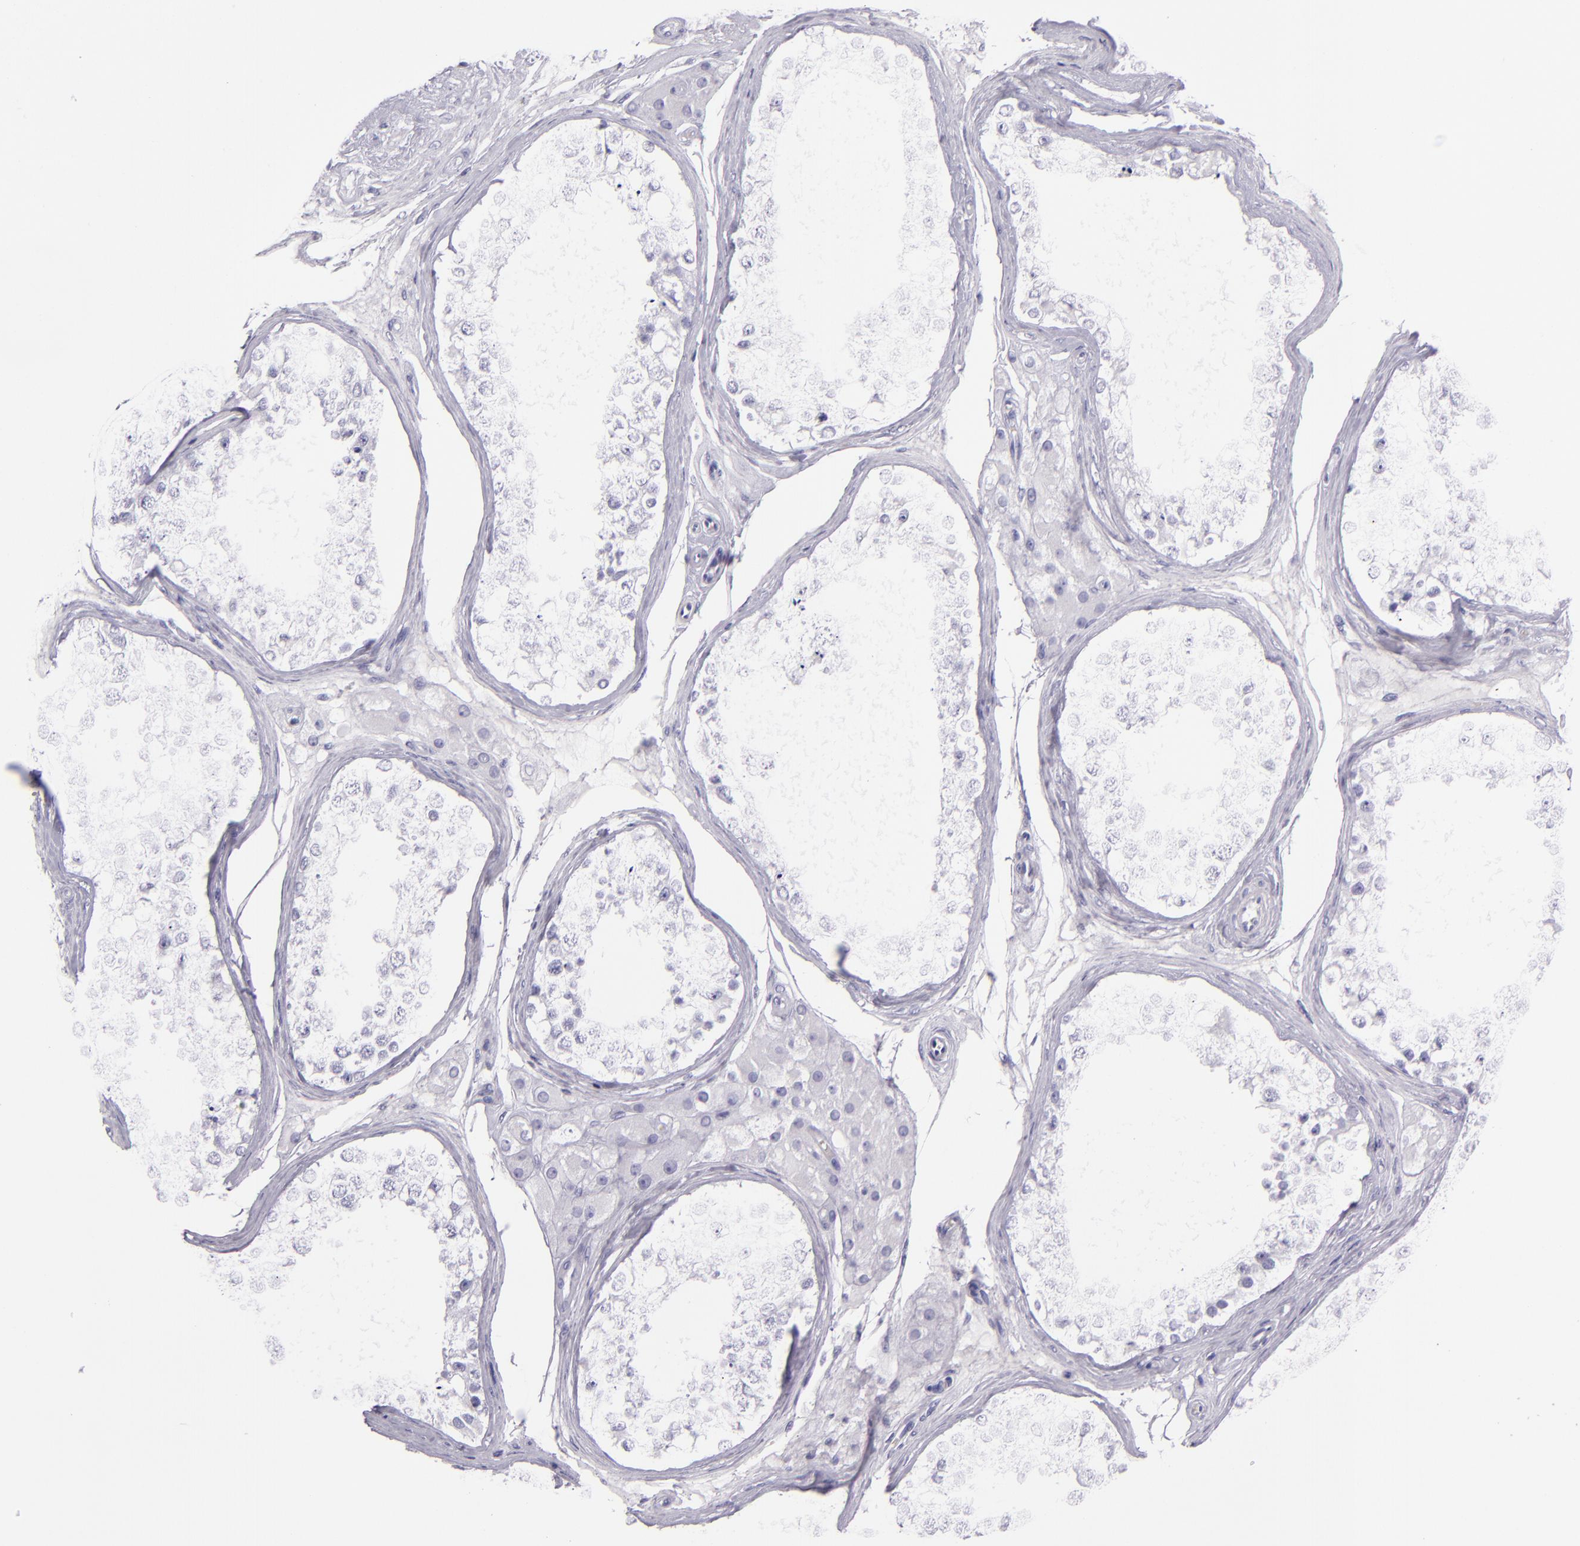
{"staining": {"intensity": "negative", "quantity": "none", "location": "none"}, "tissue": "testis", "cell_type": "Cells in seminiferous ducts", "image_type": "normal", "snomed": [{"axis": "morphology", "description": "Normal tissue, NOS"}, {"axis": "topography", "description": "Testis"}], "caption": "Immunohistochemistry of benign testis shows no positivity in cells in seminiferous ducts.", "gene": "CR2", "patient": {"sex": "male", "age": 68}}